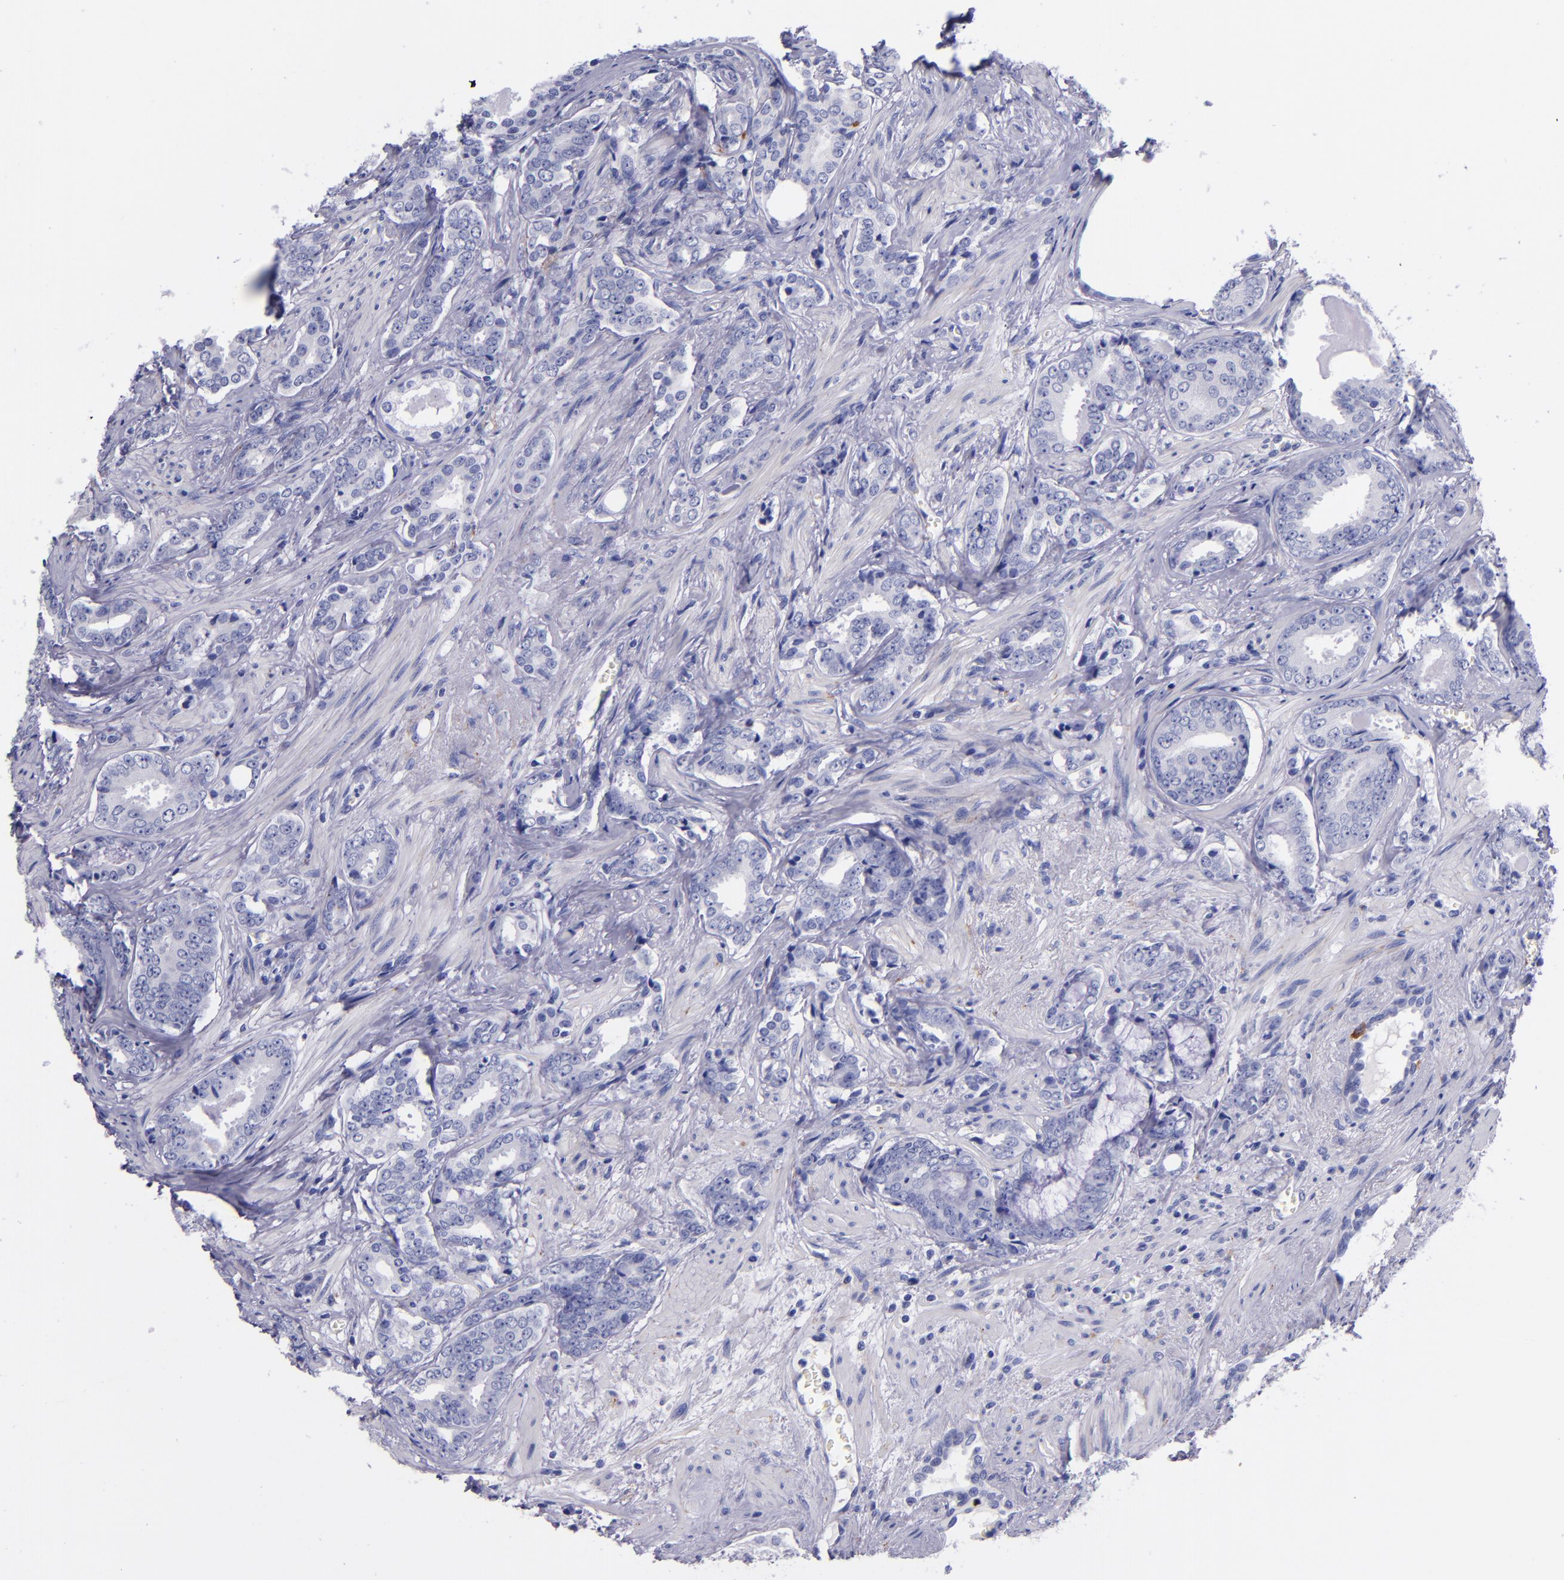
{"staining": {"intensity": "negative", "quantity": "none", "location": "none"}, "tissue": "prostate cancer", "cell_type": "Tumor cells", "image_type": "cancer", "snomed": [{"axis": "morphology", "description": "Adenocarcinoma, Medium grade"}, {"axis": "topography", "description": "Prostate"}], "caption": "Histopathology image shows no significant protein expression in tumor cells of prostate adenocarcinoma (medium-grade). (DAB IHC visualized using brightfield microscopy, high magnification).", "gene": "SV2A", "patient": {"sex": "male", "age": 79}}